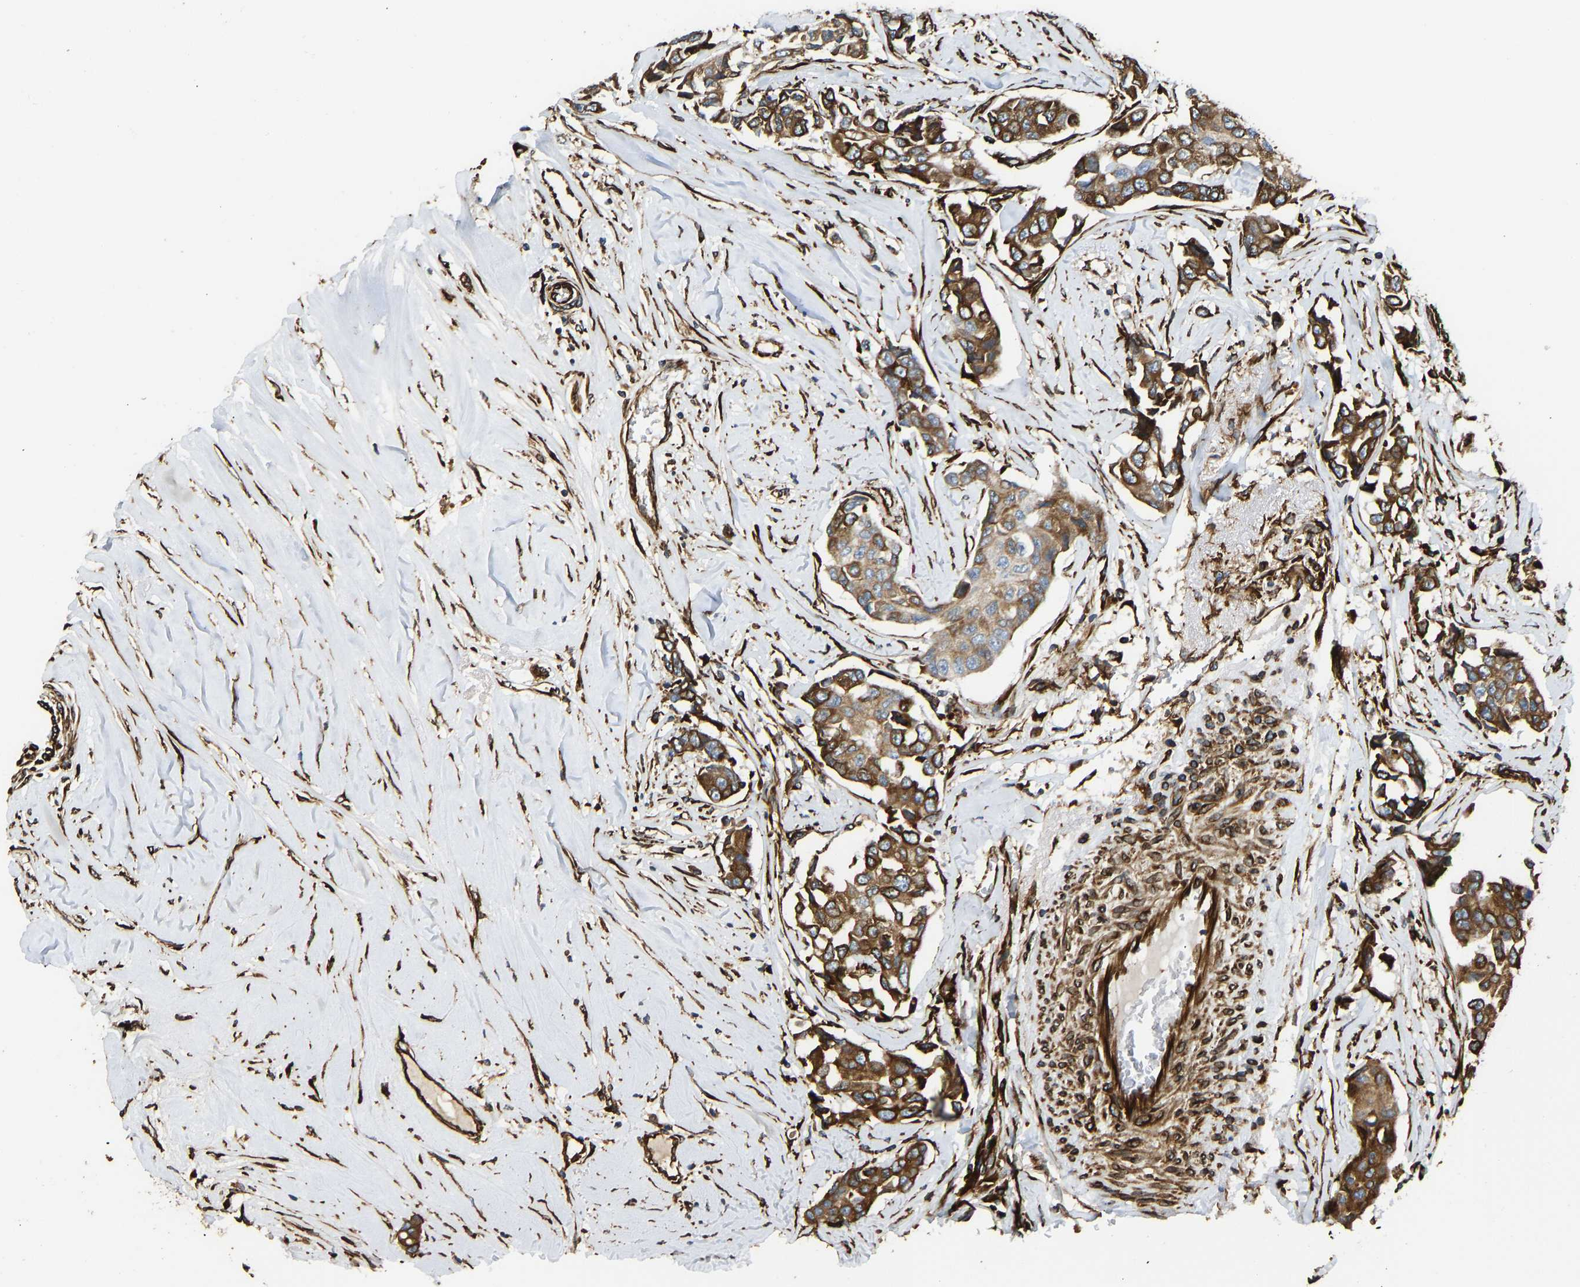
{"staining": {"intensity": "strong", "quantity": ">75%", "location": "cytoplasmic/membranous"}, "tissue": "breast cancer", "cell_type": "Tumor cells", "image_type": "cancer", "snomed": [{"axis": "morphology", "description": "Duct carcinoma"}, {"axis": "topography", "description": "Breast"}], "caption": "Protein staining by IHC exhibits strong cytoplasmic/membranous expression in about >75% of tumor cells in breast invasive ductal carcinoma.", "gene": "BEX3", "patient": {"sex": "female", "age": 80}}